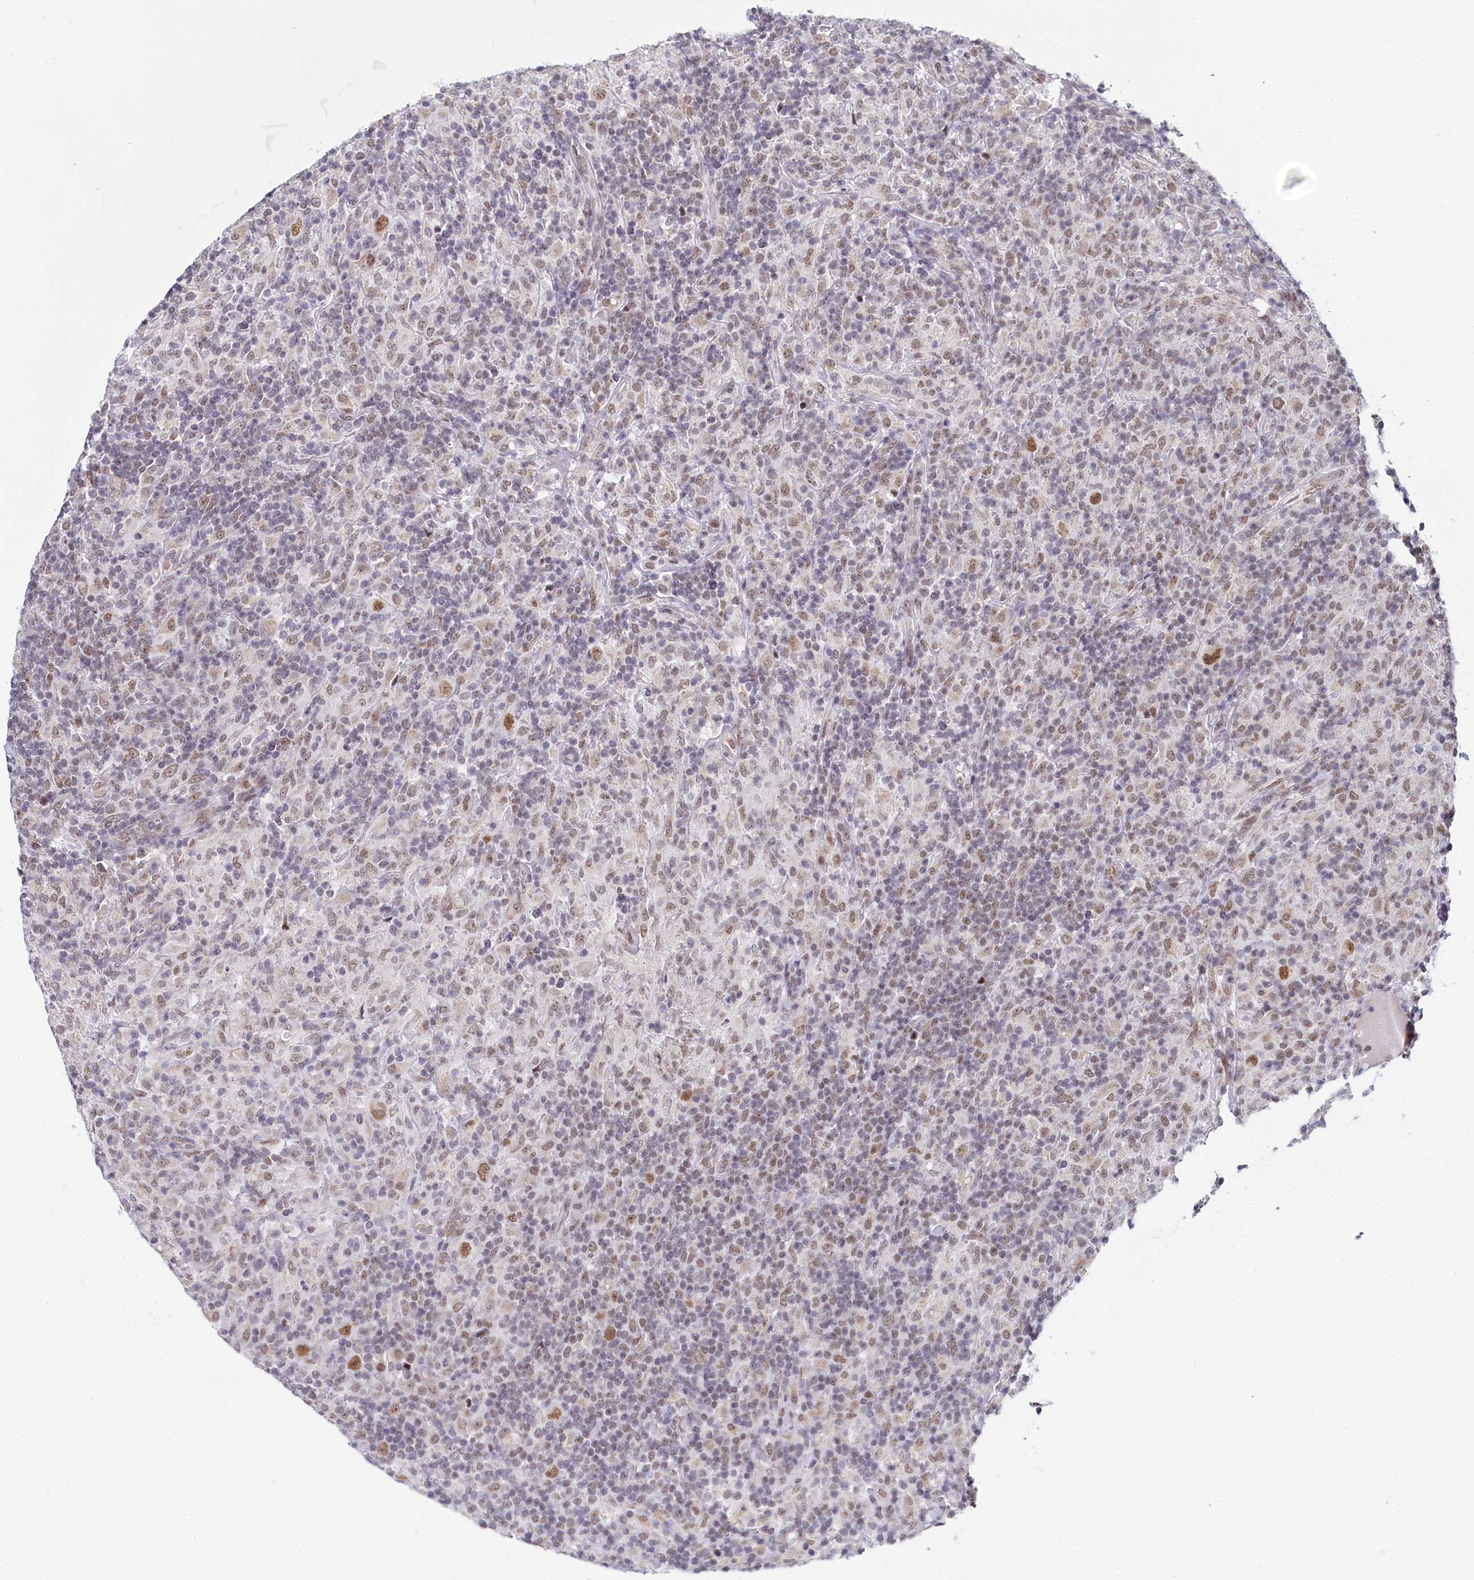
{"staining": {"intensity": "moderate", "quantity": ">75%", "location": "nuclear"}, "tissue": "lymphoma", "cell_type": "Tumor cells", "image_type": "cancer", "snomed": [{"axis": "morphology", "description": "Hodgkin's disease, NOS"}, {"axis": "topography", "description": "Lymph node"}], "caption": "Human Hodgkin's disease stained with a protein marker shows moderate staining in tumor cells.", "gene": "PPHLN1", "patient": {"sex": "male", "age": 70}}